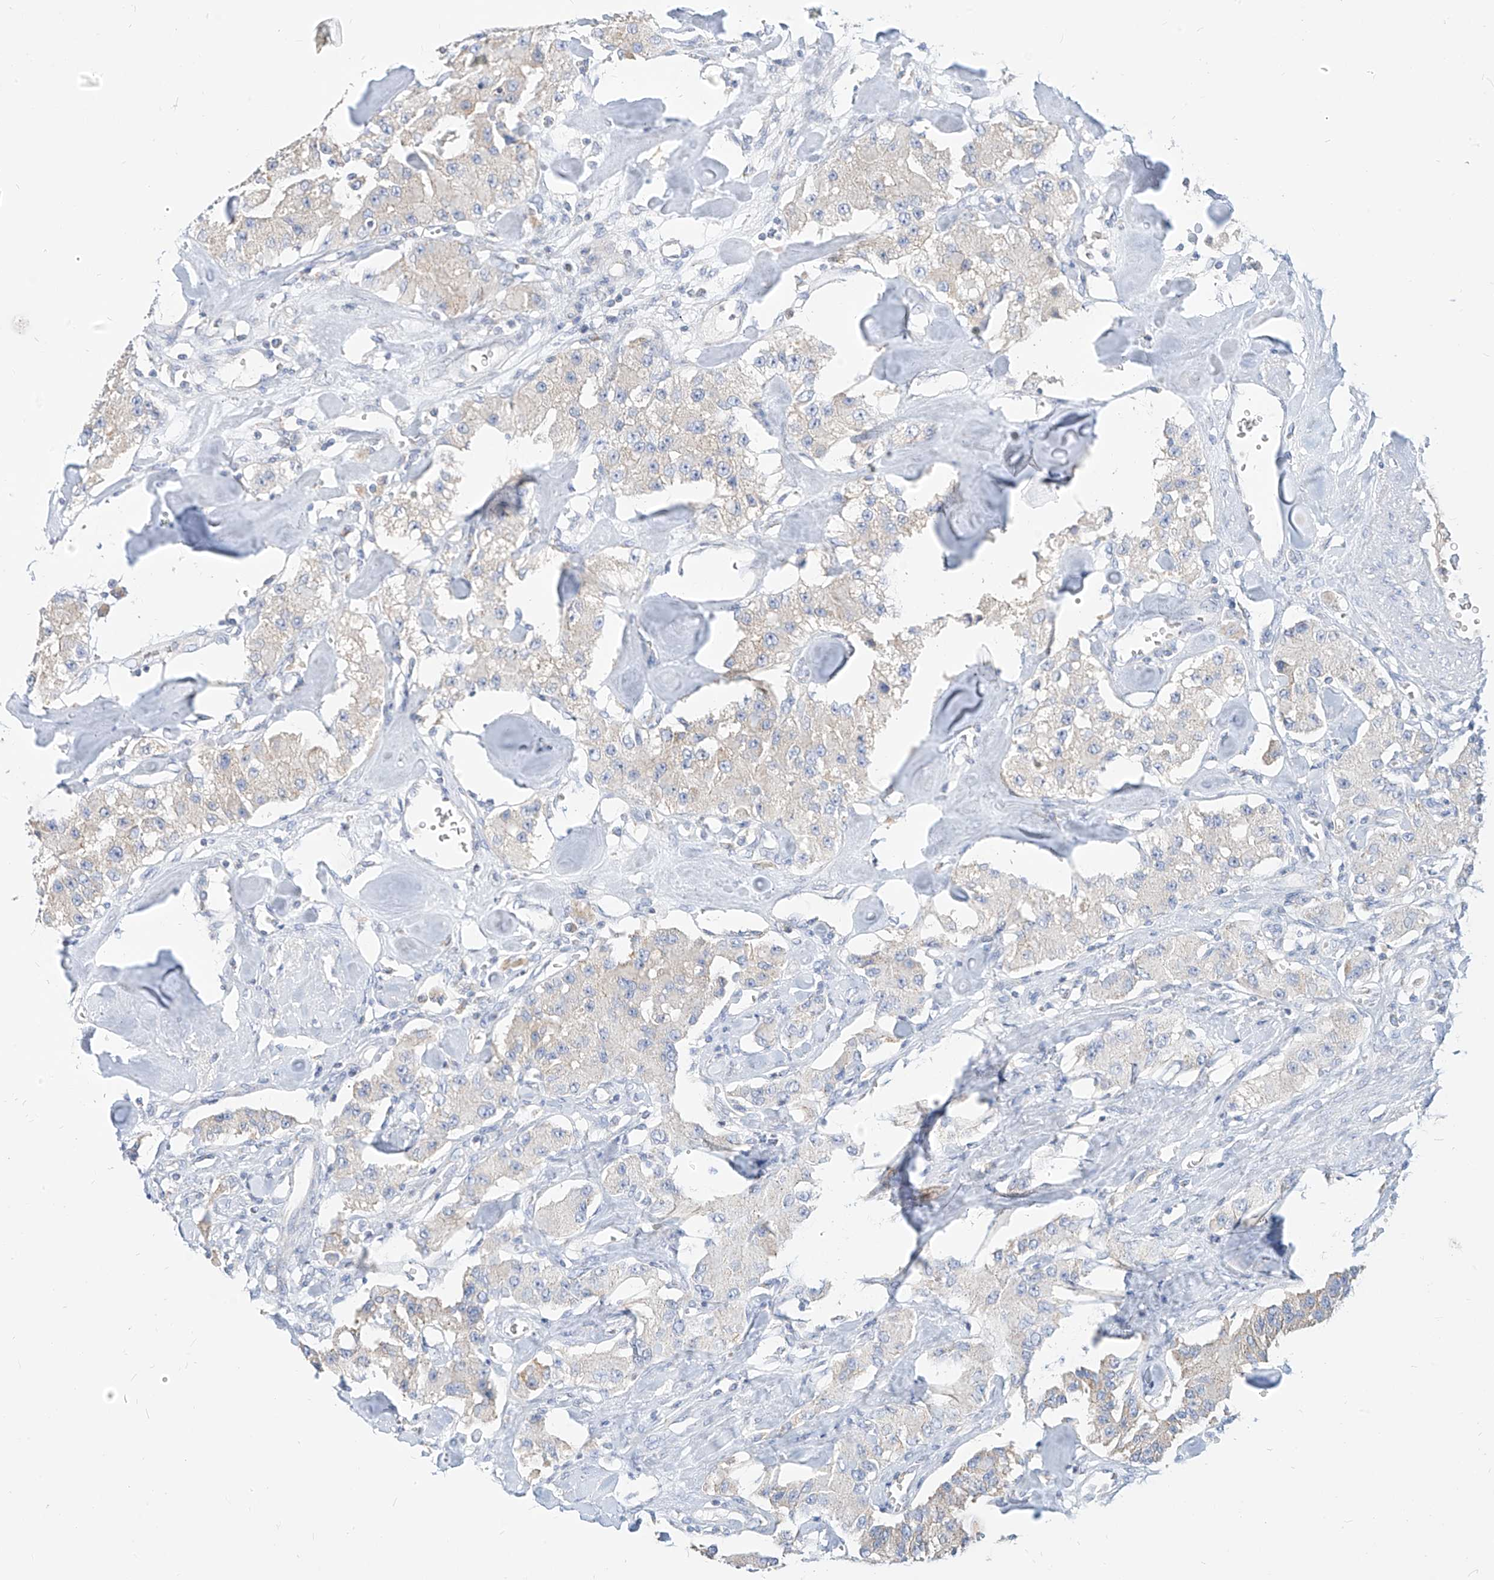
{"staining": {"intensity": "weak", "quantity": "25%-75%", "location": "cytoplasmic/membranous"}, "tissue": "carcinoid", "cell_type": "Tumor cells", "image_type": "cancer", "snomed": [{"axis": "morphology", "description": "Carcinoid, malignant, NOS"}, {"axis": "topography", "description": "Pancreas"}], "caption": "A high-resolution image shows immunohistochemistry (IHC) staining of carcinoid, which exhibits weak cytoplasmic/membranous expression in approximately 25%-75% of tumor cells.", "gene": "RASA2", "patient": {"sex": "male", "age": 41}}